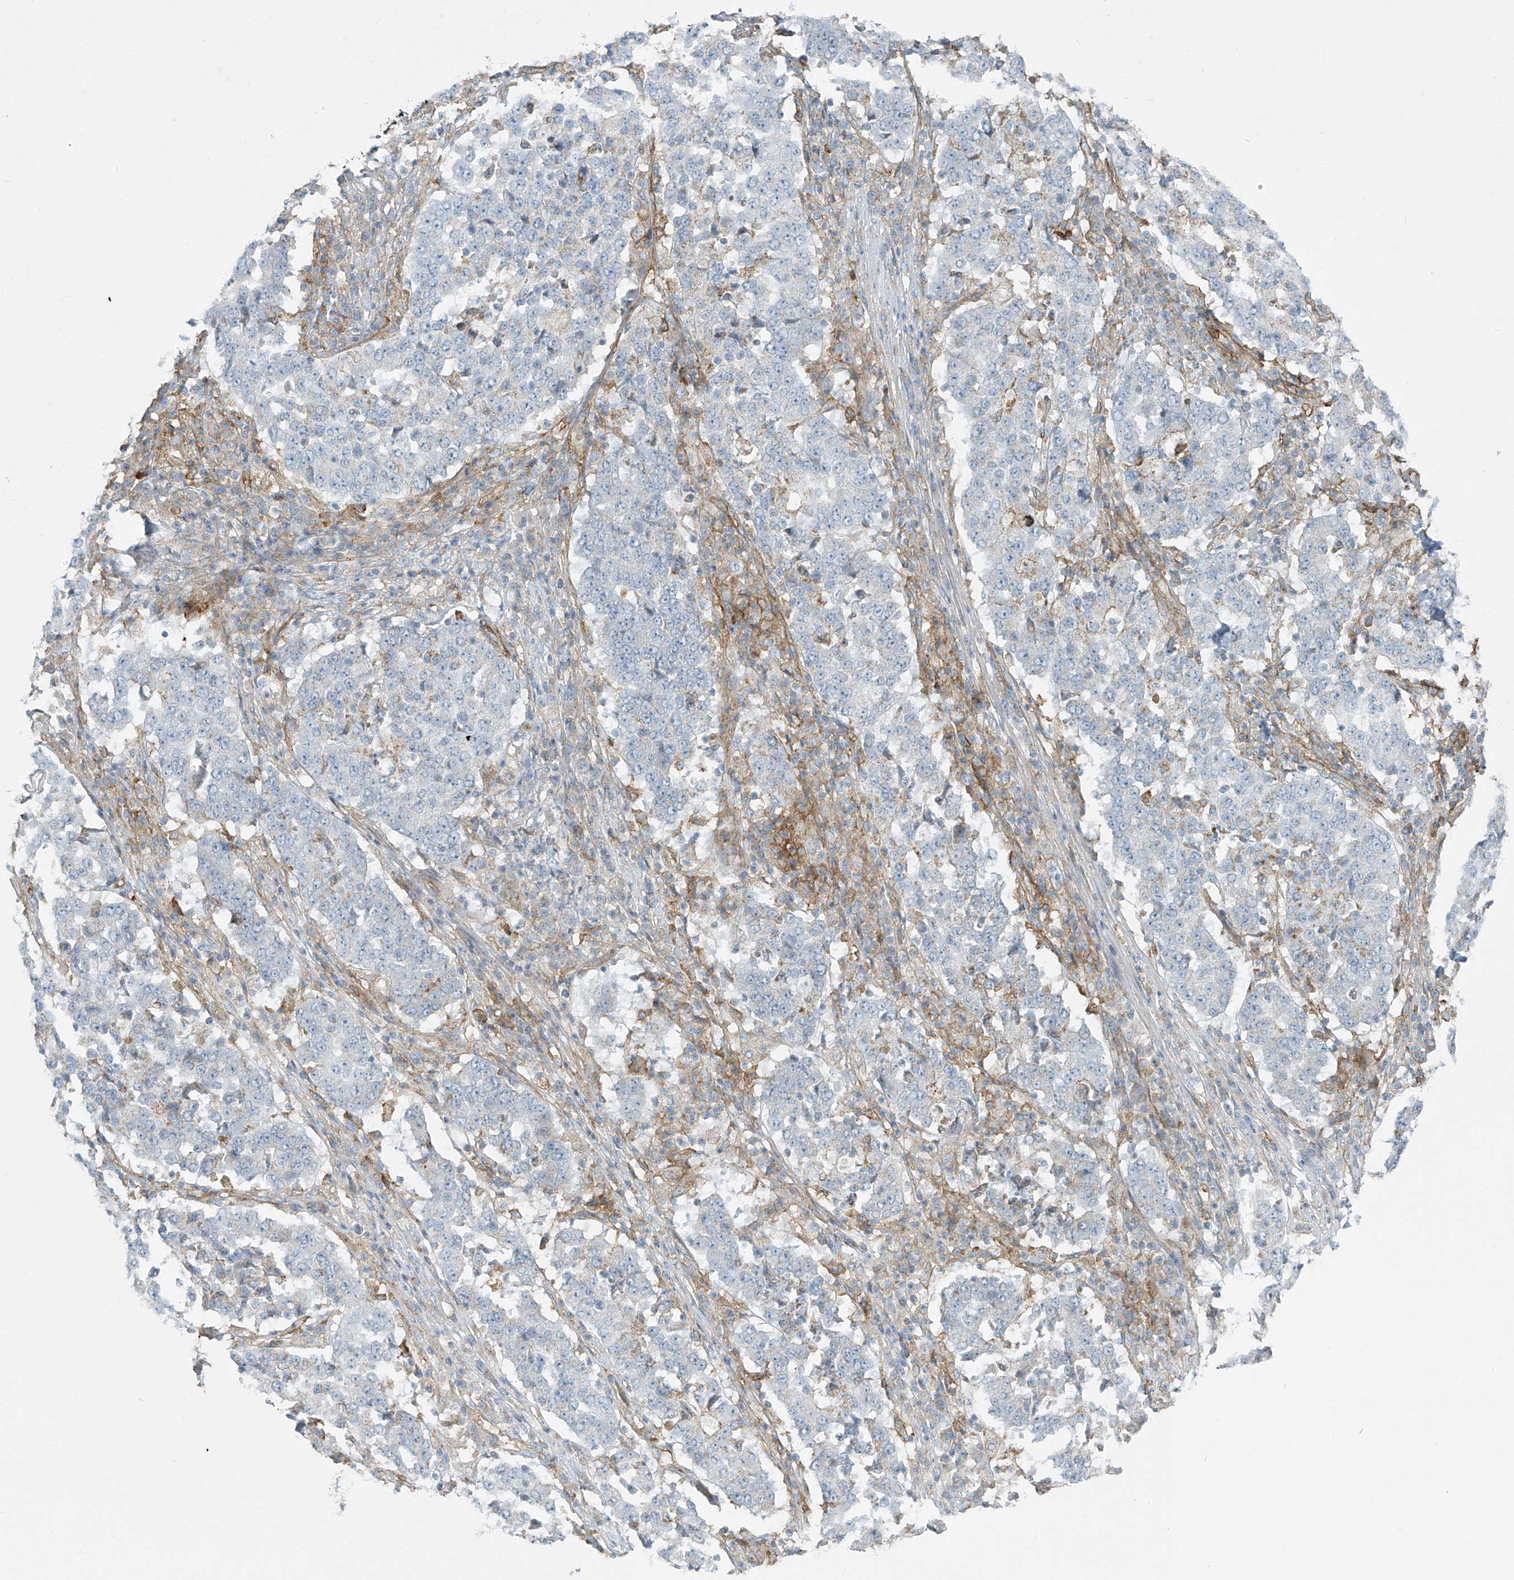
{"staining": {"intensity": "negative", "quantity": "none", "location": "none"}, "tissue": "stomach cancer", "cell_type": "Tumor cells", "image_type": "cancer", "snomed": [{"axis": "morphology", "description": "Adenocarcinoma, NOS"}, {"axis": "topography", "description": "Stomach"}], "caption": "Immunohistochemistry (IHC) of stomach cancer exhibits no staining in tumor cells. (DAB IHC visualized using brightfield microscopy, high magnification).", "gene": "VAMP5", "patient": {"sex": "male", "age": 59}}